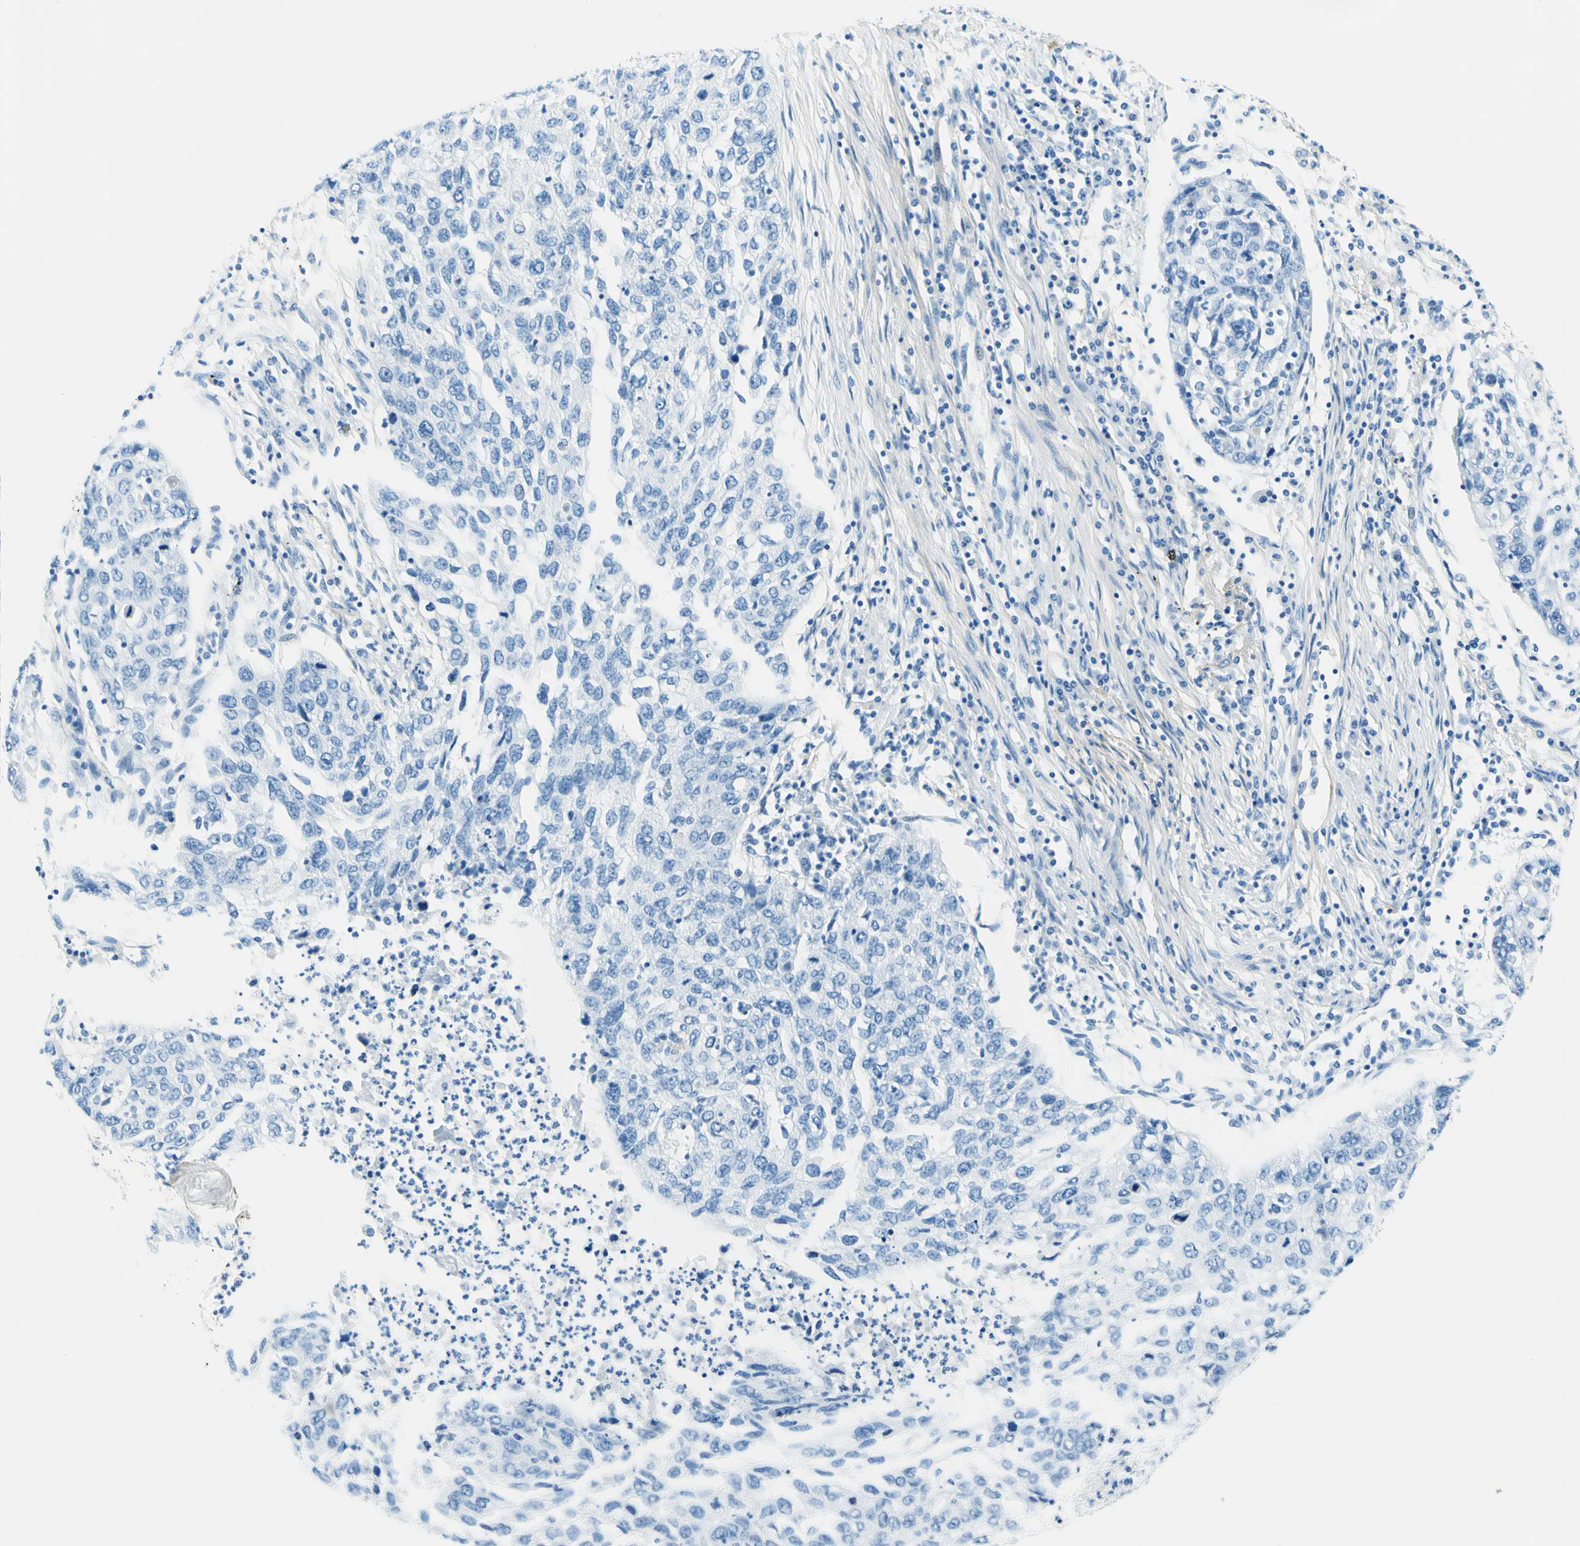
{"staining": {"intensity": "negative", "quantity": "none", "location": "none"}, "tissue": "lung cancer", "cell_type": "Tumor cells", "image_type": "cancer", "snomed": [{"axis": "morphology", "description": "Squamous cell carcinoma, NOS"}, {"axis": "topography", "description": "Lung"}], "caption": "High magnification brightfield microscopy of lung squamous cell carcinoma stained with DAB (3,3'-diaminobenzidine) (brown) and counterstained with hematoxylin (blue): tumor cells show no significant staining.", "gene": "MFAP5", "patient": {"sex": "female", "age": 63}}